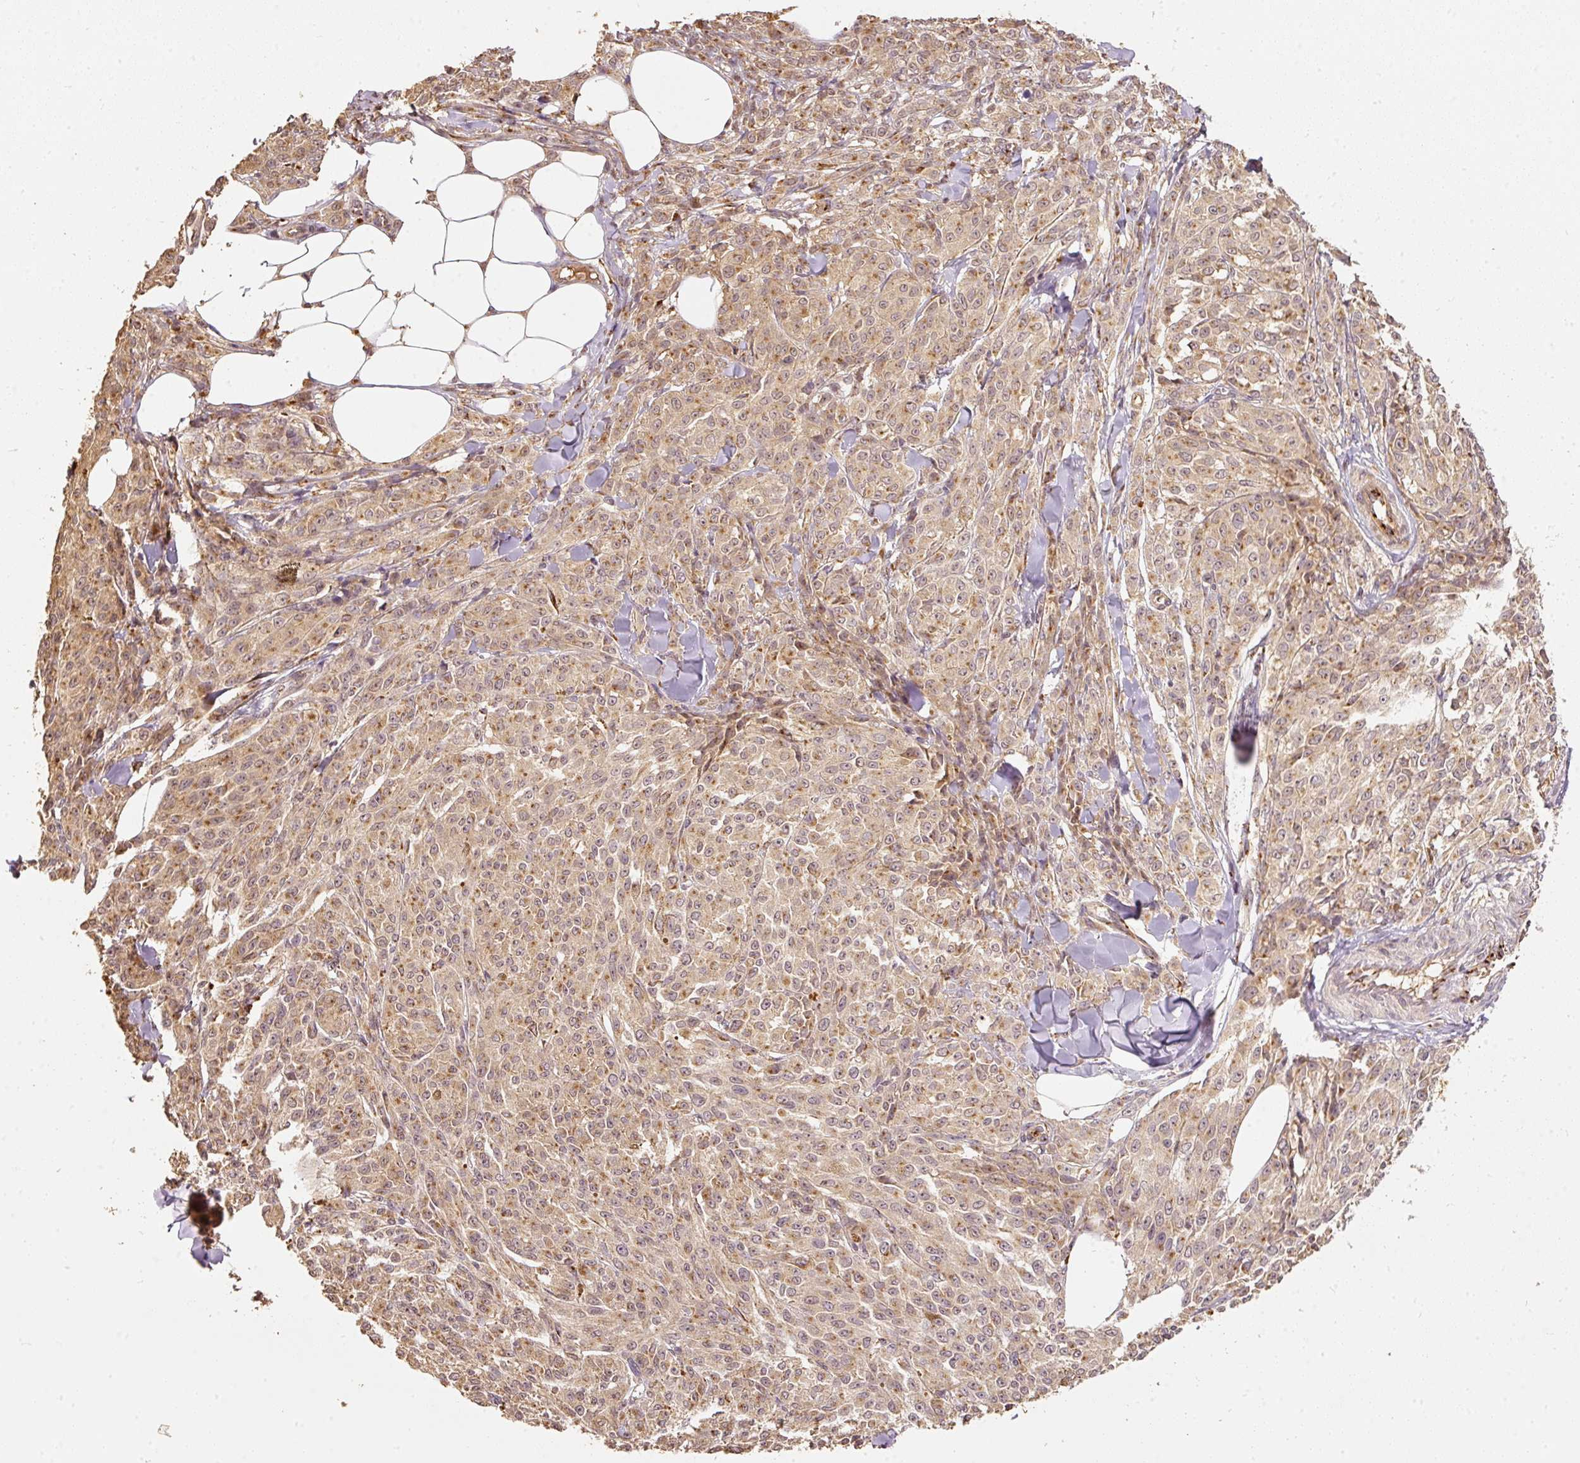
{"staining": {"intensity": "moderate", "quantity": ">75%", "location": "cytoplasmic/membranous"}, "tissue": "melanoma", "cell_type": "Tumor cells", "image_type": "cancer", "snomed": [{"axis": "morphology", "description": "Malignant melanoma, NOS"}, {"axis": "topography", "description": "Skin"}], "caption": "High-power microscopy captured an immunohistochemistry (IHC) micrograph of malignant melanoma, revealing moderate cytoplasmic/membranous staining in about >75% of tumor cells.", "gene": "FUT8", "patient": {"sex": "female", "age": 52}}